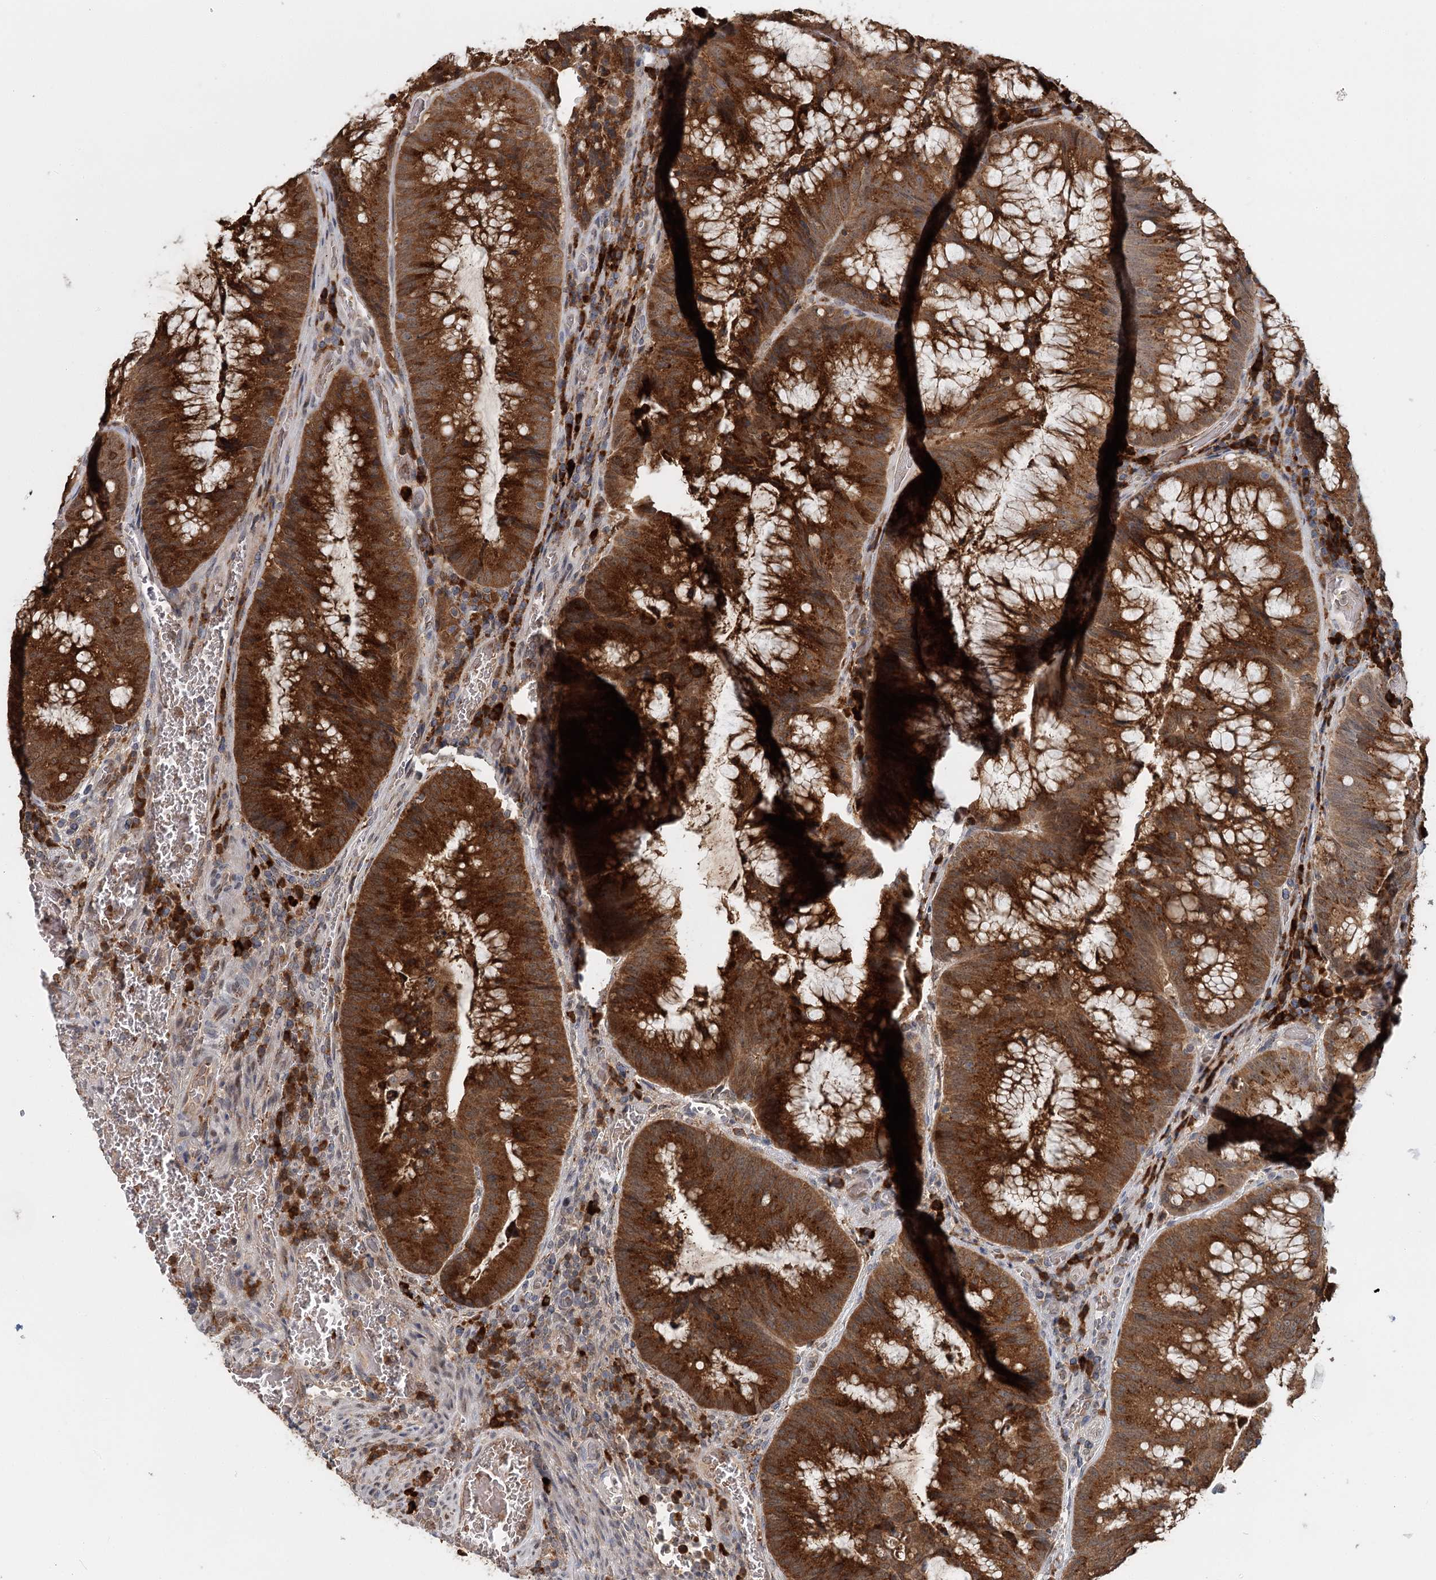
{"staining": {"intensity": "strong", "quantity": ">75%", "location": "cytoplasmic/membranous"}, "tissue": "colorectal cancer", "cell_type": "Tumor cells", "image_type": "cancer", "snomed": [{"axis": "morphology", "description": "Adenocarcinoma, NOS"}, {"axis": "topography", "description": "Rectum"}], "caption": "The photomicrograph reveals a brown stain indicating the presence of a protein in the cytoplasmic/membranous of tumor cells in colorectal cancer.", "gene": "ADK", "patient": {"sex": "male", "age": 69}}